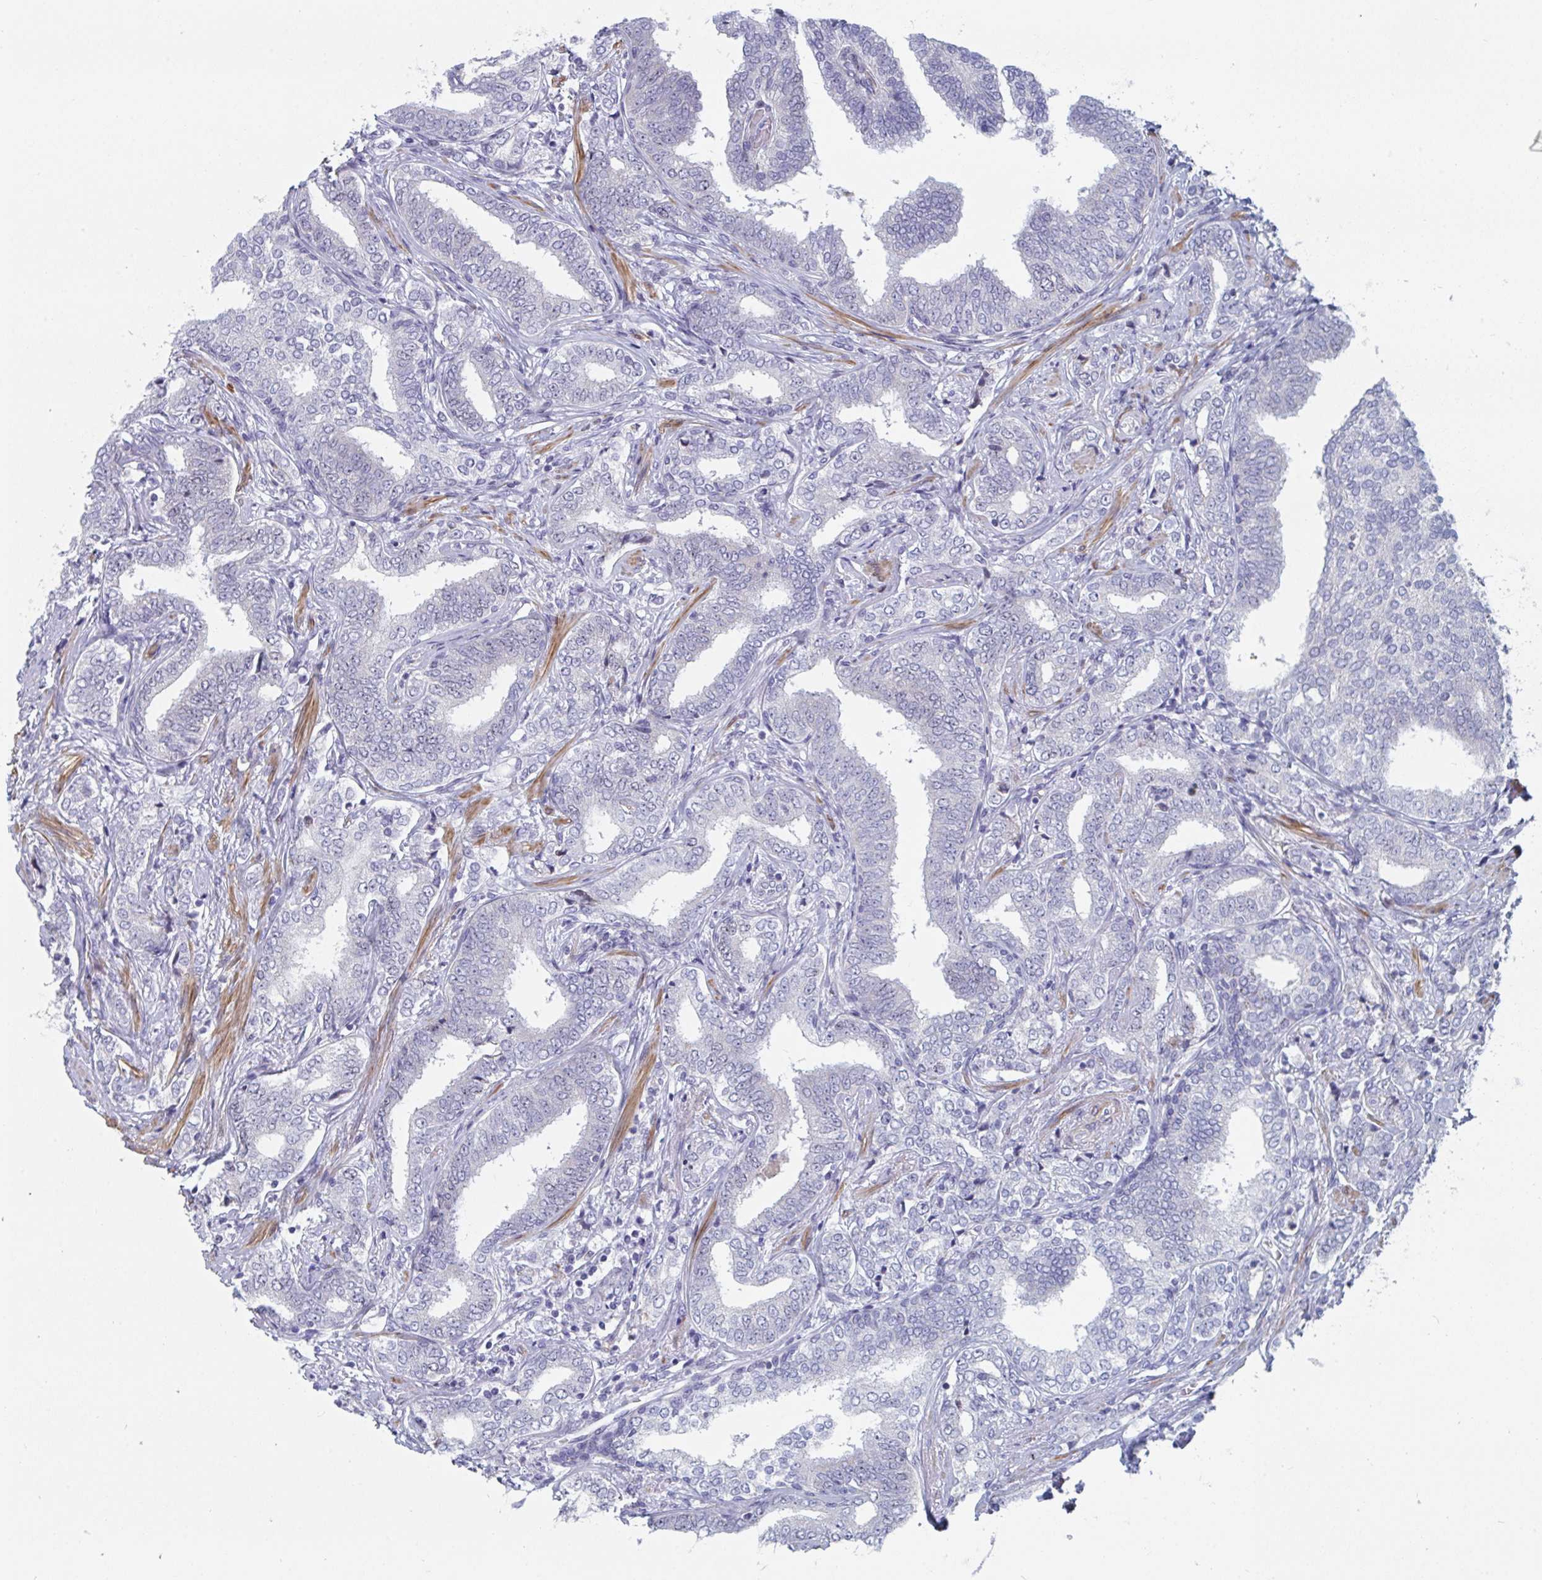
{"staining": {"intensity": "negative", "quantity": "none", "location": "none"}, "tissue": "prostate cancer", "cell_type": "Tumor cells", "image_type": "cancer", "snomed": [{"axis": "morphology", "description": "Adenocarcinoma, High grade"}, {"axis": "topography", "description": "Prostate"}], "caption": "This photomicrograph is of prostate high-grade adenocarcinoma stained with immunohistochemistry (IHC) to label a protein in brown with the nuclei are counter-stained blue. There is no positivity in tumor cells.", "gene": "CENPT", "patient": {"sex": "male", "age": 72}}